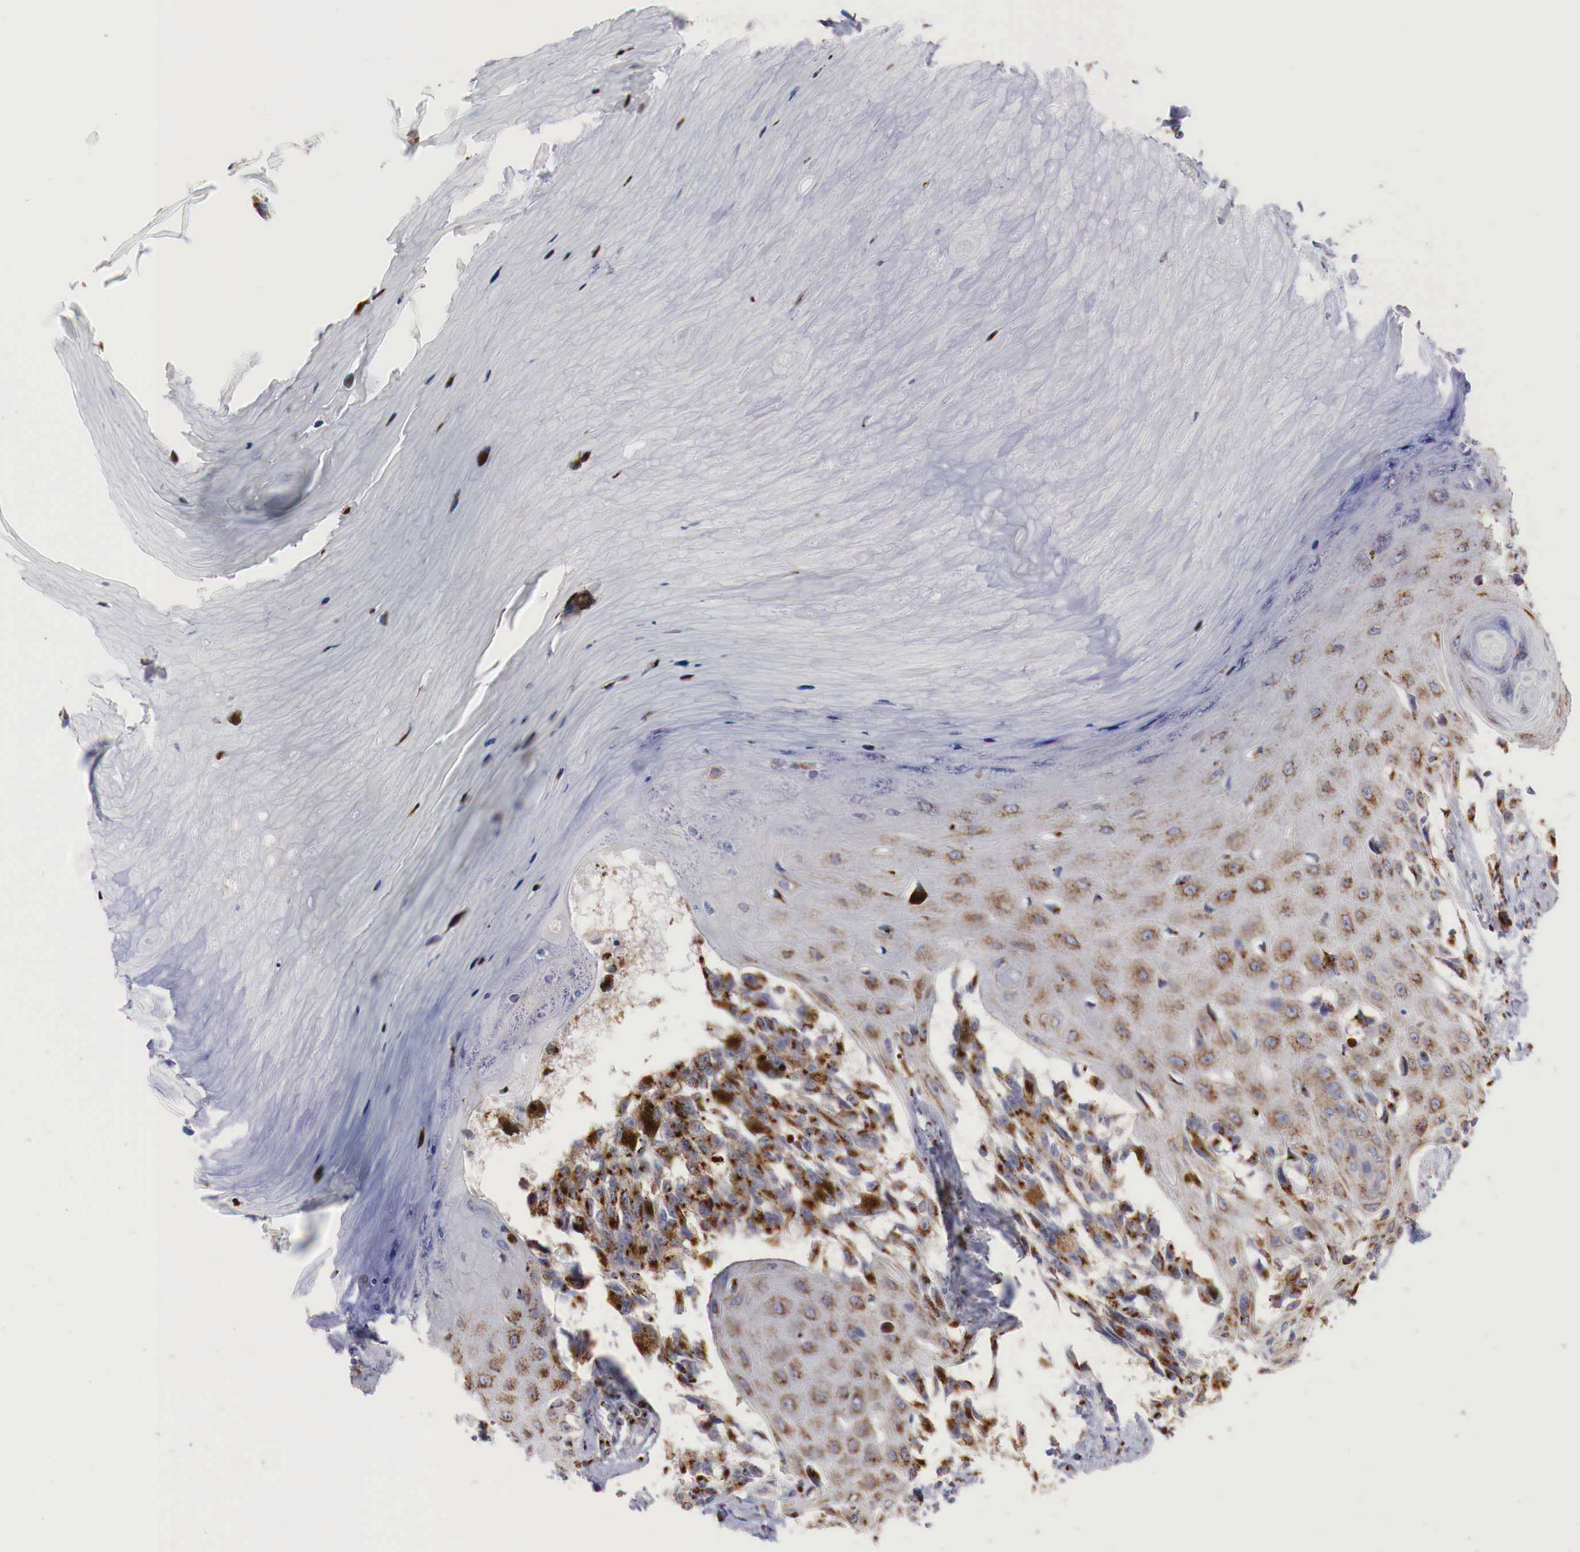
{"staining": {"intensity": "strong", "quantity": ">75%", "location": "cytoplasmic/membranous"}, "tissue": "melanoma", "cell_type": "Tumor cells", "image_type": "cancer", "snomed": [{"axis": "morphology", "description": "Malignant melanoma, NOS"}, {"axis": "topography", "description": "Skin"}], "caption": "About >75% of tumor cells in human melanoma display strong cytoplasmic/membranous protein staining as visualized by brown immunohistochemical staining.", "gene": "SYAP1", "patient": {"sex": "female", "age": 82}}